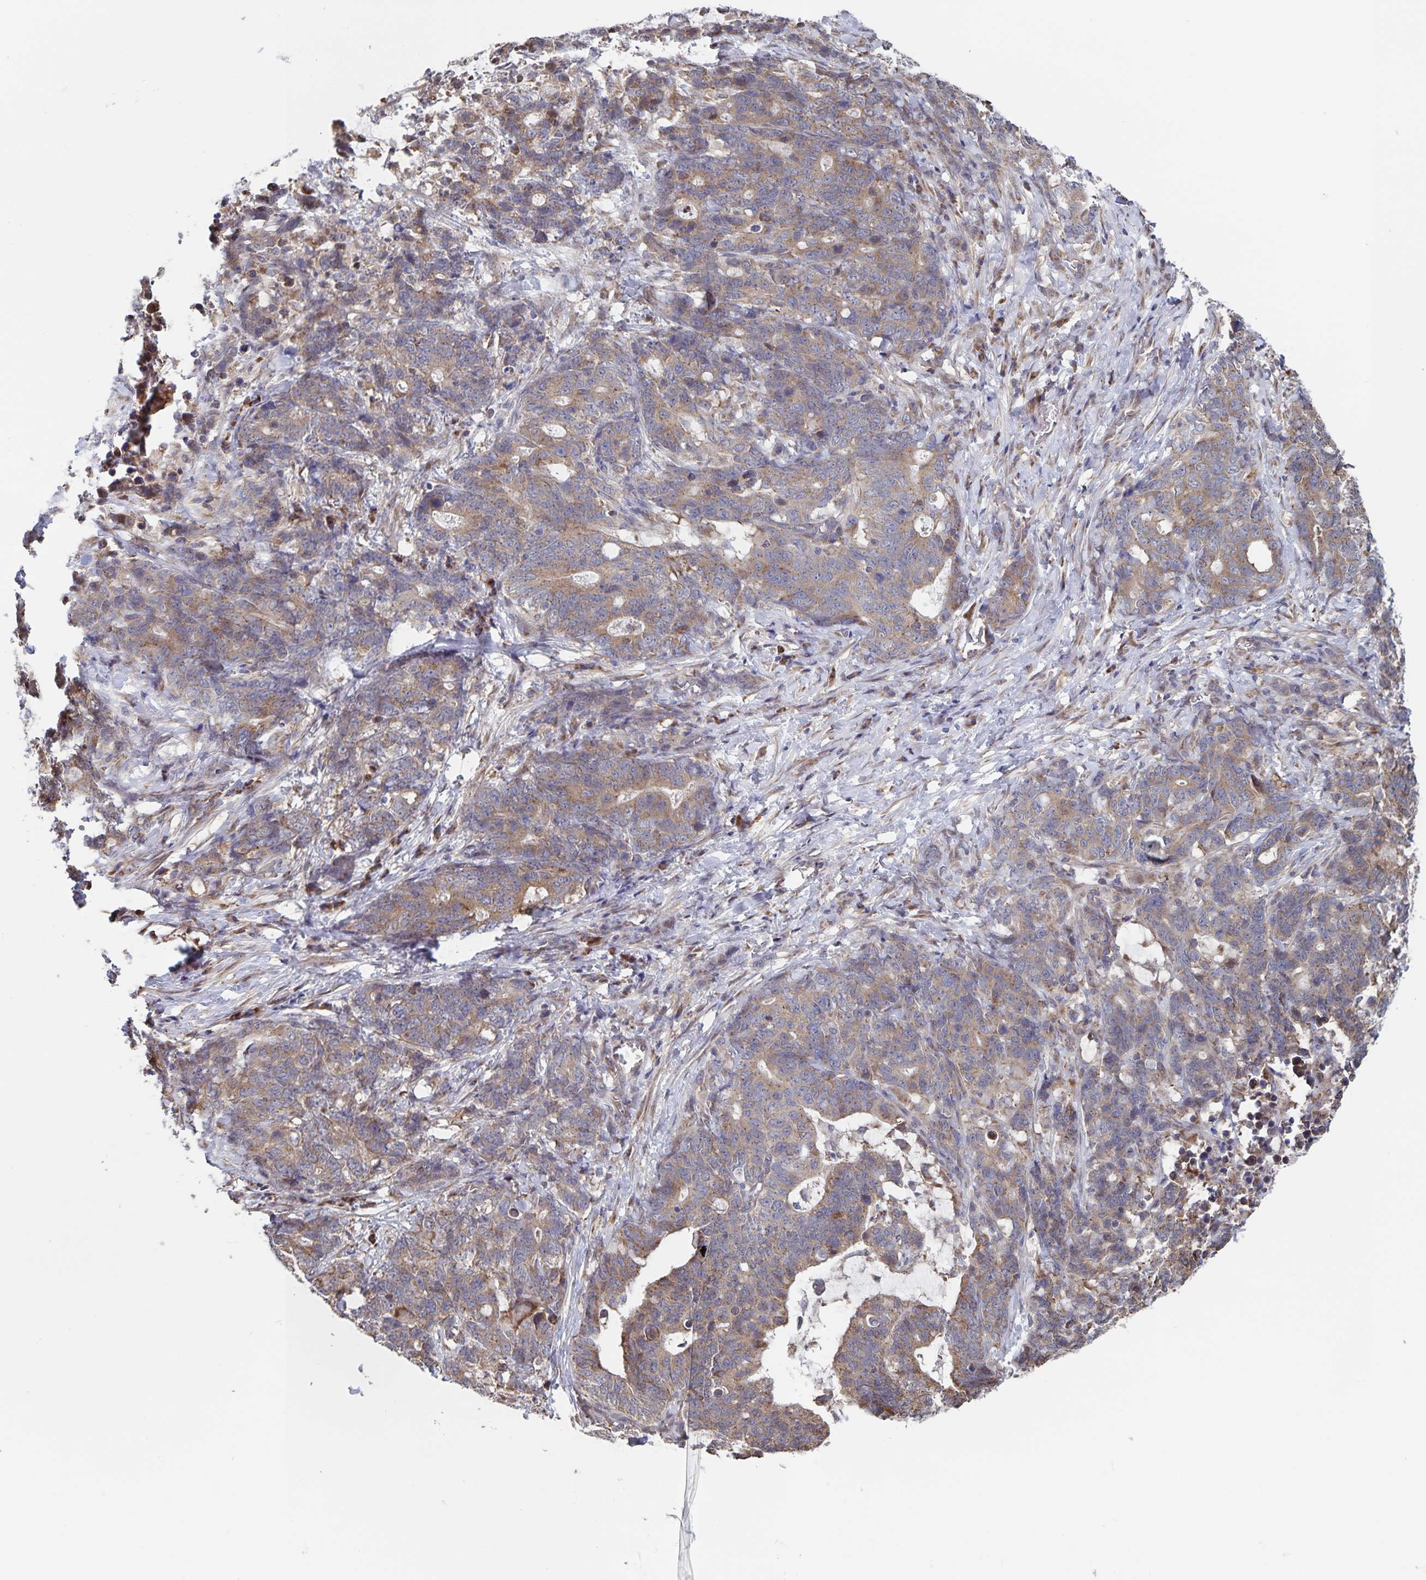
{"staining": {"intensity": "weak", "quantity": ">75%", "location": "cytoplasmic/membranous"}, "tissue": "stomach cancer", "cell_type": "Tumor cells", "image_type": "cancer", "snomed": [{"axis": "morphology", "description": "Normal tissue, NOS"}, {"axis": "morphology", "description": "Adenocarcinoma, NOS"}, {"axis": "topography", "description": "Stomach"}], "caption": "DAB (3,3'-diaminobenzidine) immunohistochemical staining of human stomach cancer (adenocarcinoma) demonstrates weak cytoplasmic/membranous protein expression in about >75% of tumor cells.", "gene": "ACACA", "patient": {"sex": "female", "age": 64}}